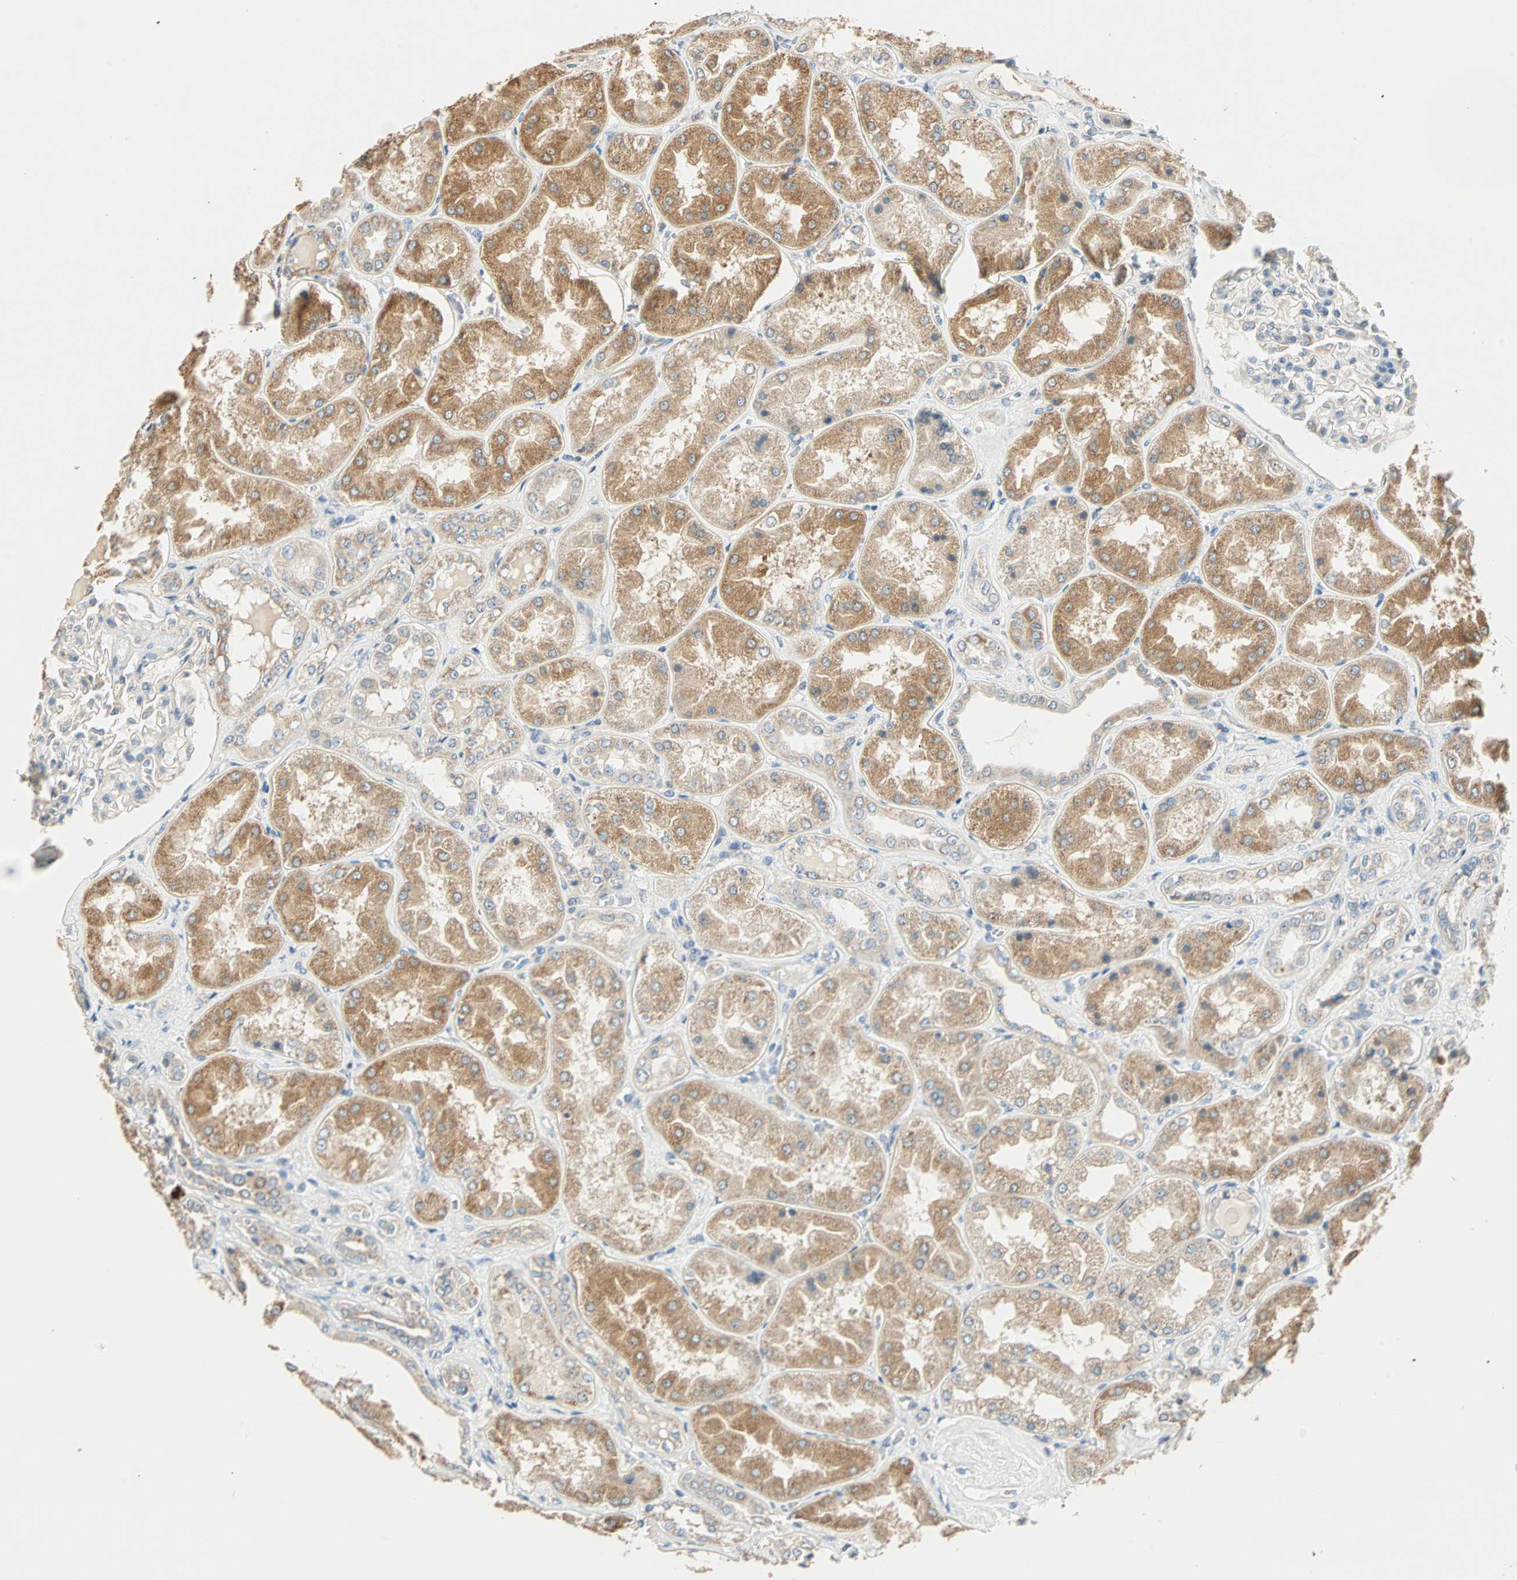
{"staining": {"intensity": "weak", "quantity": "<25%", "location": "cytoplasmic/membranous"}, "tissue": "kidney", "cell_type": "Cells in glomeruli", "image_type": "normal", "snomed": [{"axis": "morphology", "description": "Normal tissue, NOS"}, {"axis": "topography", "description": "Kidney"}], "caption": "Kidney was stained to show a protein in brown. There is no significant positivity in cells in glomeruli. (DAB (3,3'-diaminobenzidine) immunohistochemistry, high magnification).", "gene": "RAD18", "patient": {"sex": "female", "age": 56}}